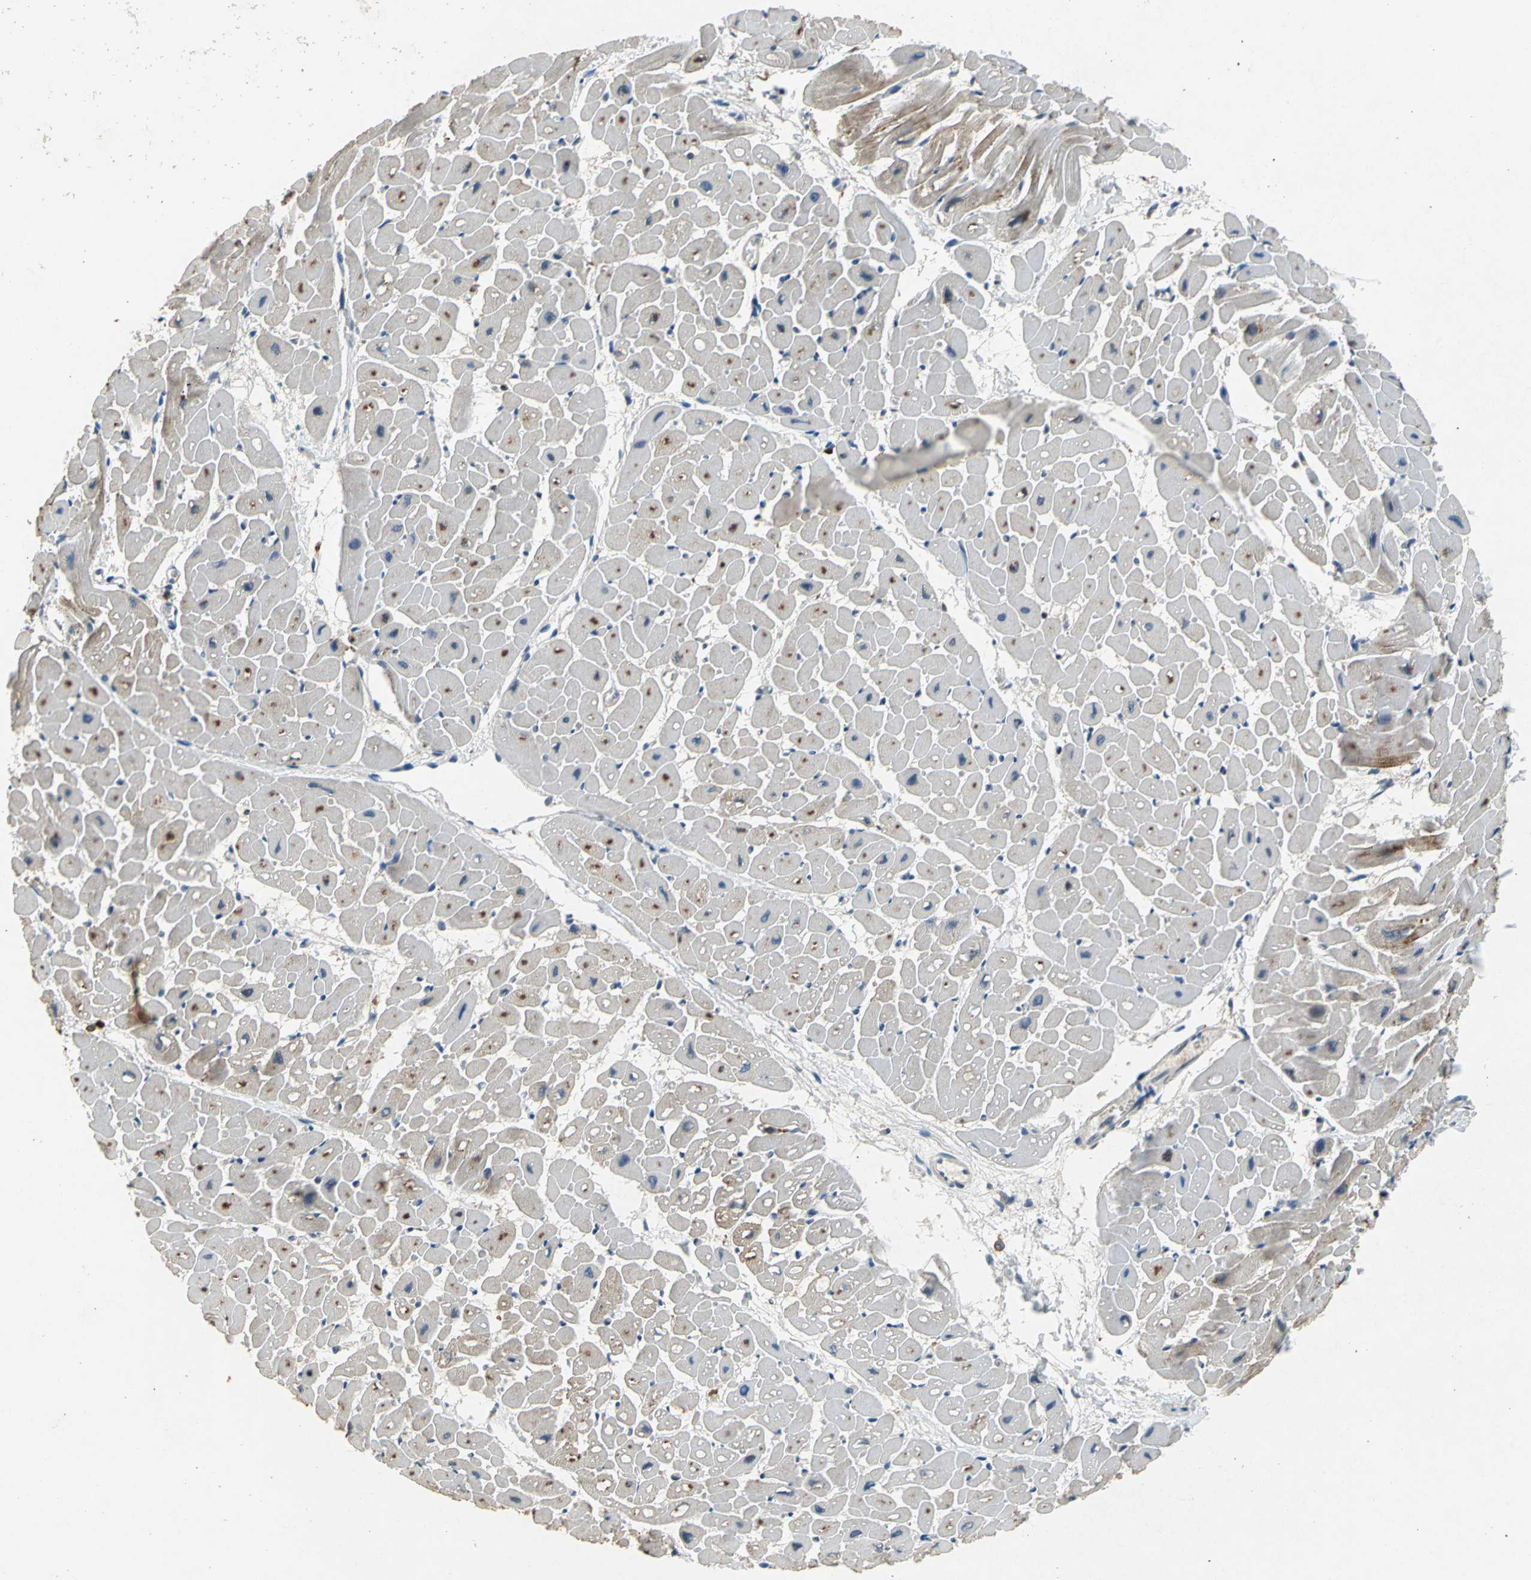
{"staining": {"intensity": "moderate", "quantity": "25%-75%", "location": "cytoplasmic/membranous"}, "tissue": "heart muscle", "cell_type": "Cardiomyocytes", "image_type": "normal", "snomed": [{"axis": "morphology", "description": "Normal tissue, NOS"}, {"axis": "topography", "description": "Heart"}], "caption": "Brown immunohistochemical staining in unremarkable heart muscle reveals moderate cytoplasmic/membranous expression in approximately 25%-75% of cardiomyocytes. The protein is stained brown, and the nuclei are stained in blue (DAB (3,3'-diaminobenzidine) IHC with brightfield microscopy, high magnification).", "gene": "SLC19A2", "patient": {"sex": "male", "age": 45}}